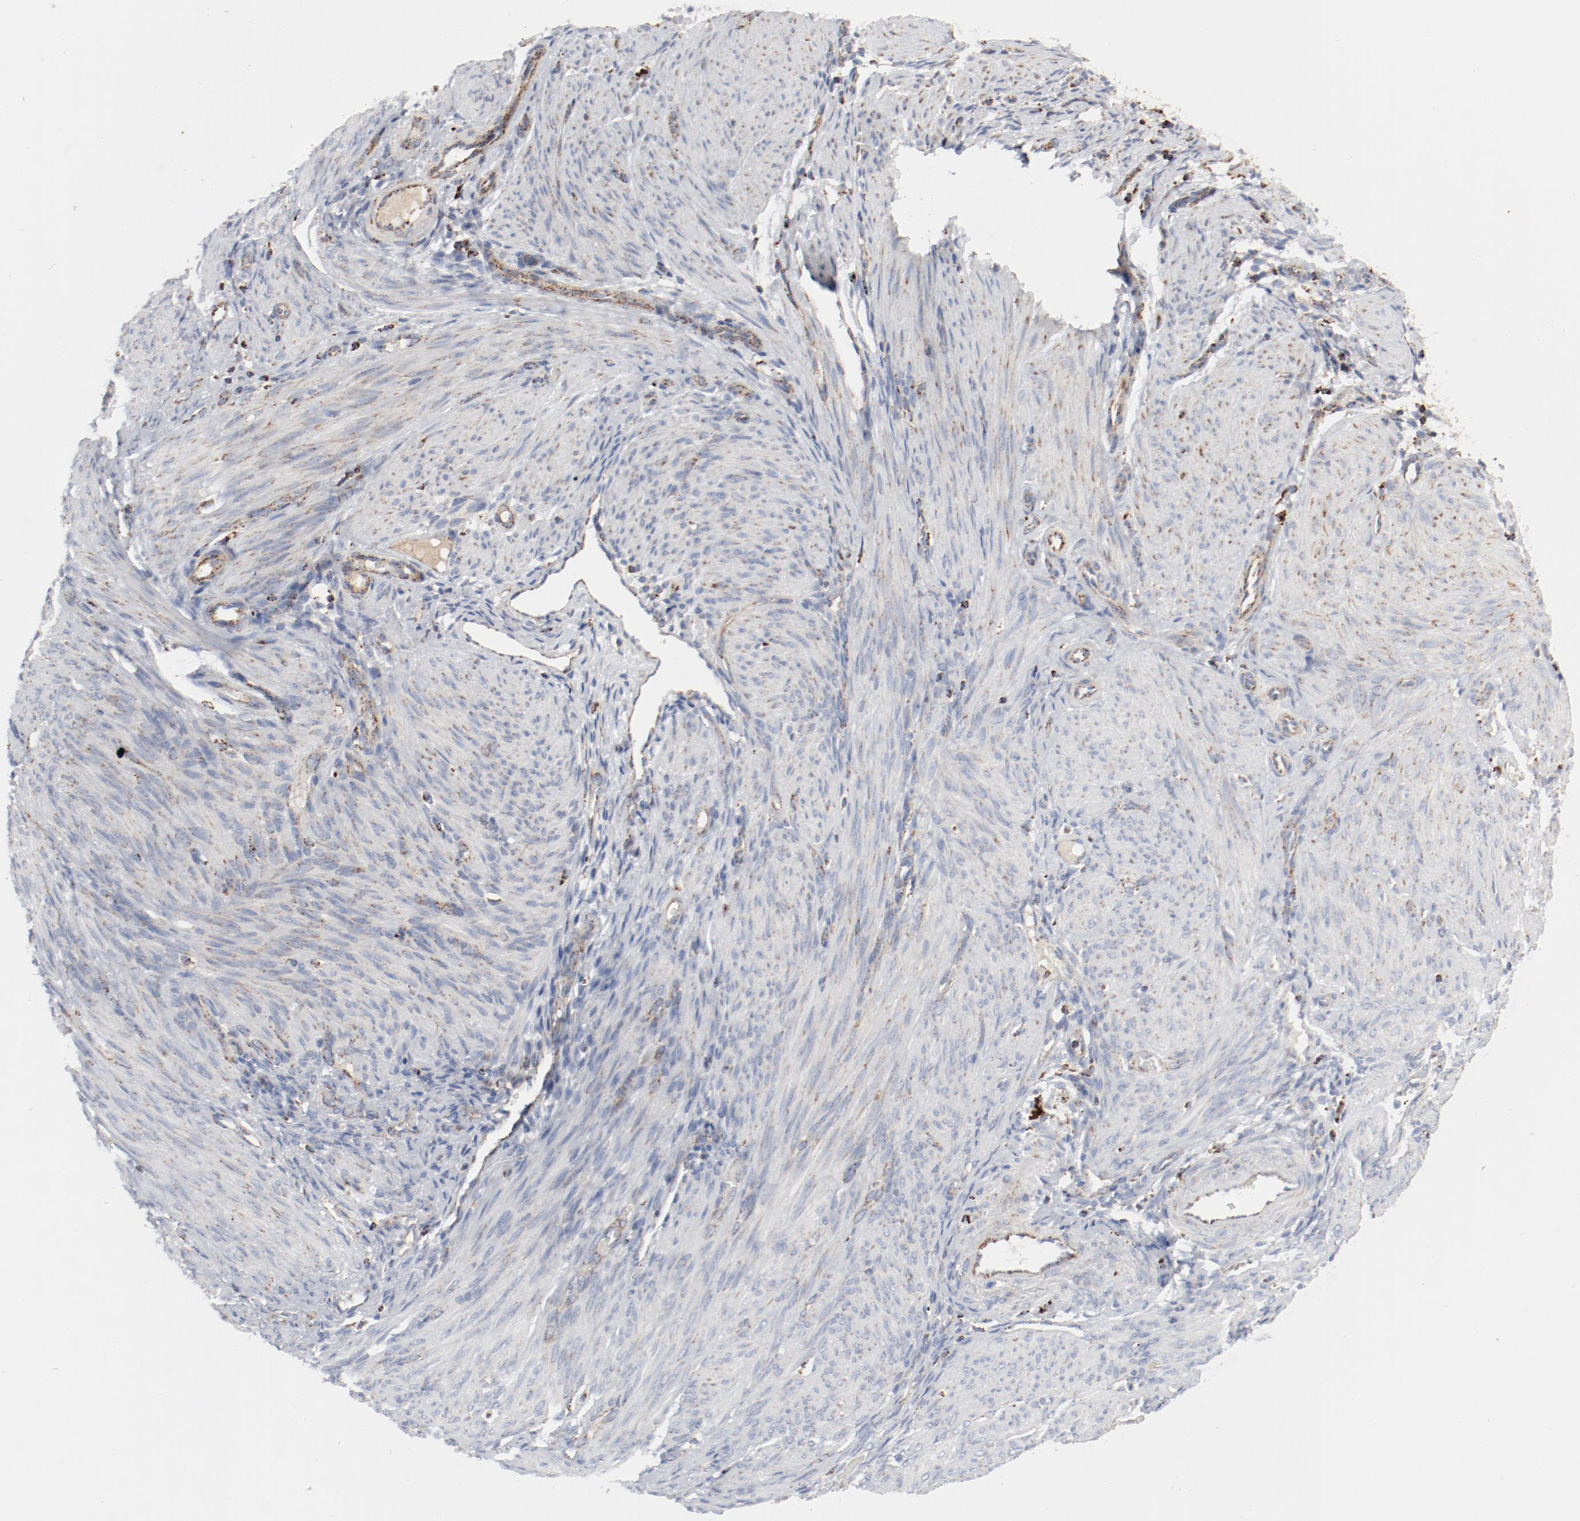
{"staining": {"intensity": "weak", "quantity": "<25%", "location": "cytoplasmic/membranous"}, "tissue": "endometrium", "cell_type": "Cells in endometrial stroma", "image_type": "normal", "snomed": [{"axis": "morphology", "description": "Normal tissue, NOS"}, {"axis": "topography", "description": "Endometrium"}], "caption": "Immunohistochemistry histopathology image of benign endometrium: human endometrium stained with DAB exhibits no significant protein staining in cells in endometrial stroma.", "gene": "SETD3", "patient": {"sex": "female", "age": 72}}